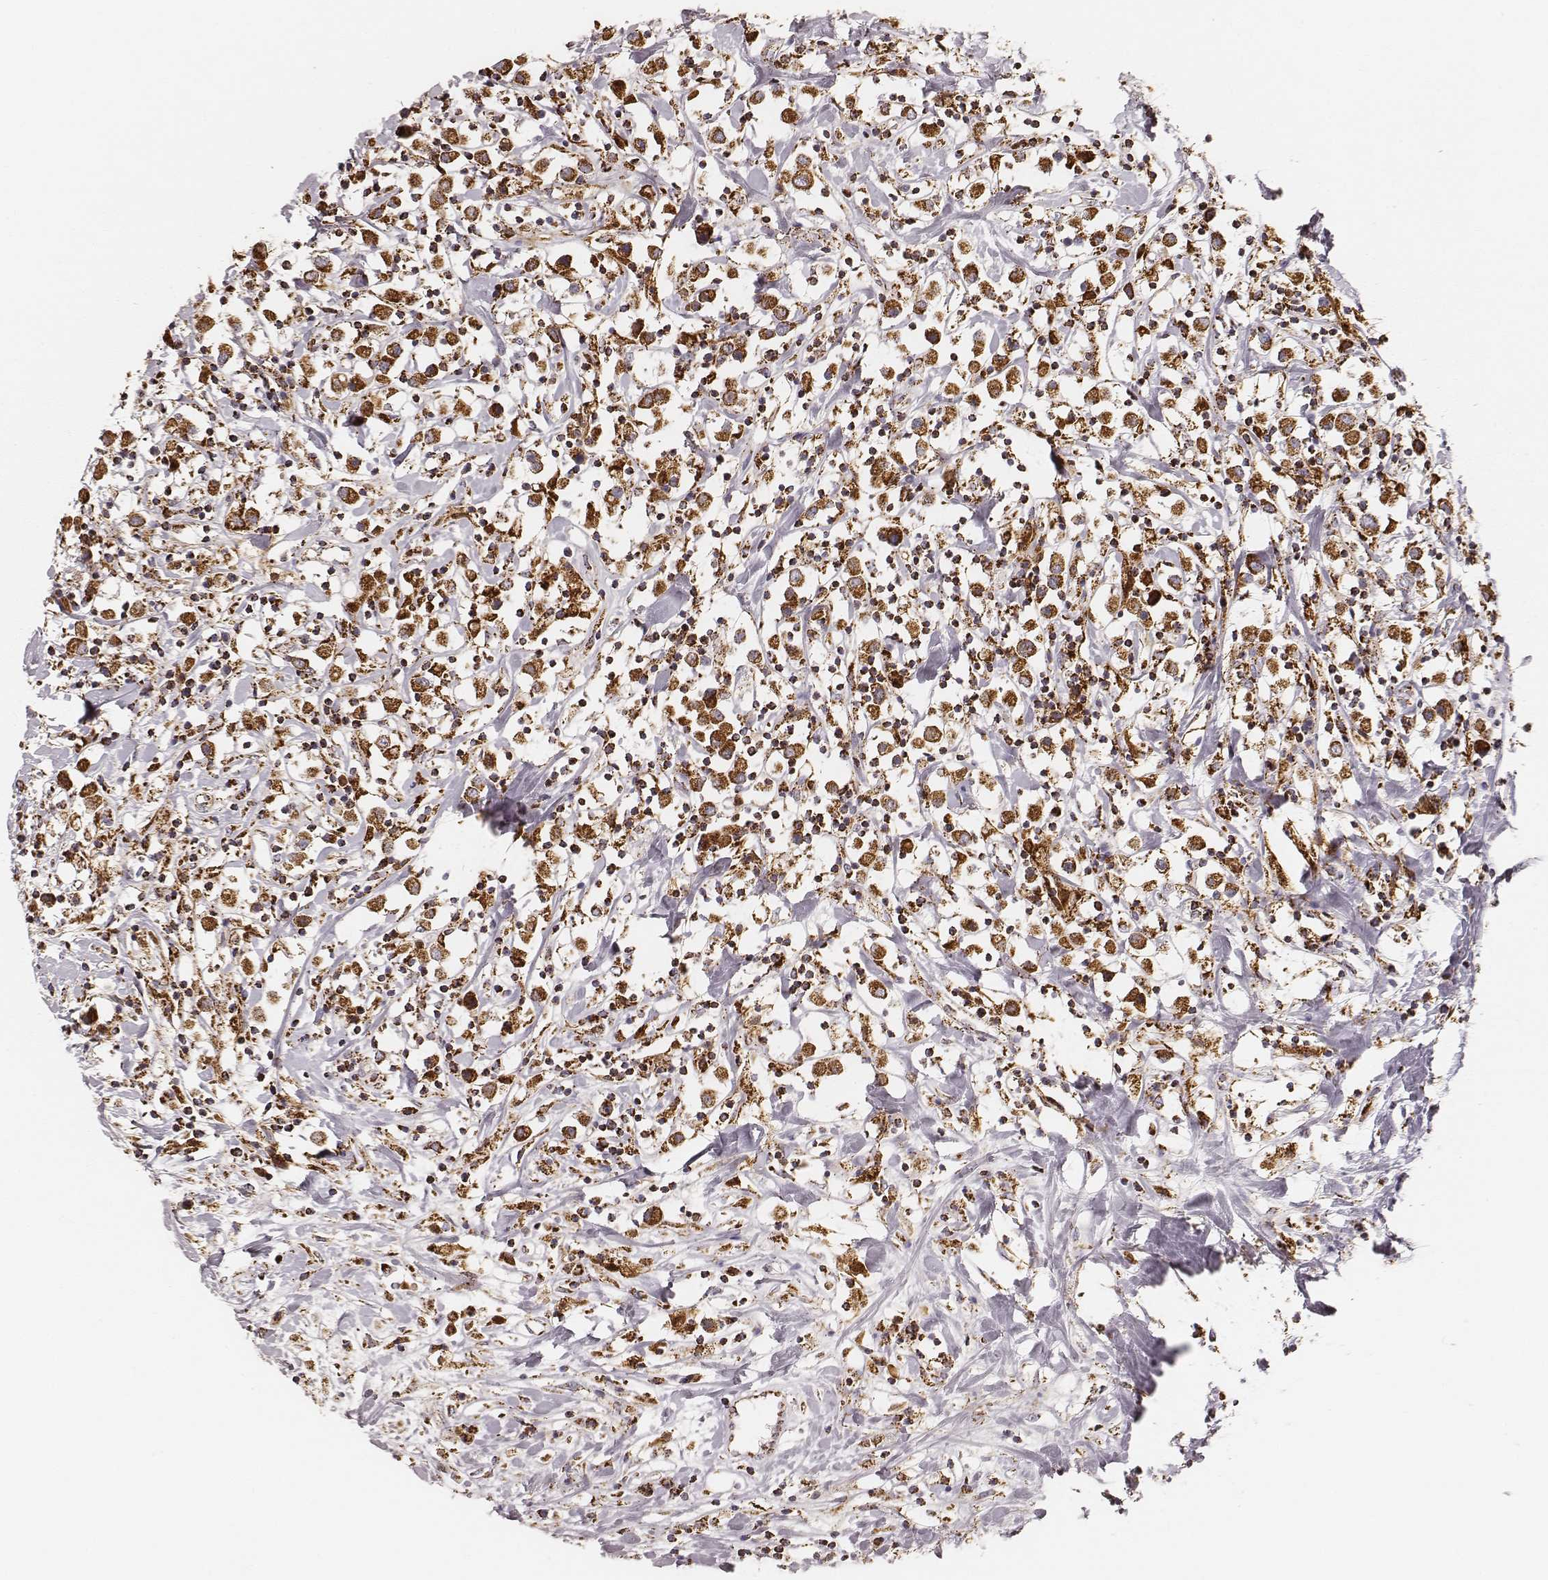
{"staining": {"intensity": "strong", "quantity": ">75%", "location": "cytoplasmic/membranous"}, "tissue": "breast cancer", "cell_type": "Tumor cells", "image_type": "cancer", "snomed": [{"axis": "morphology", "description": "Duct carcinoma"}, {"axis": "topography", "description": "Breast"}], "caption": "Brown immunohistochemical staining in breast cancer (intraductal carcinoma) displays strong cytoplasmic/membranous expression in about >75% of tumor cells.", "gene": "CS", "patient": {"sex": "female", "age": 61}}